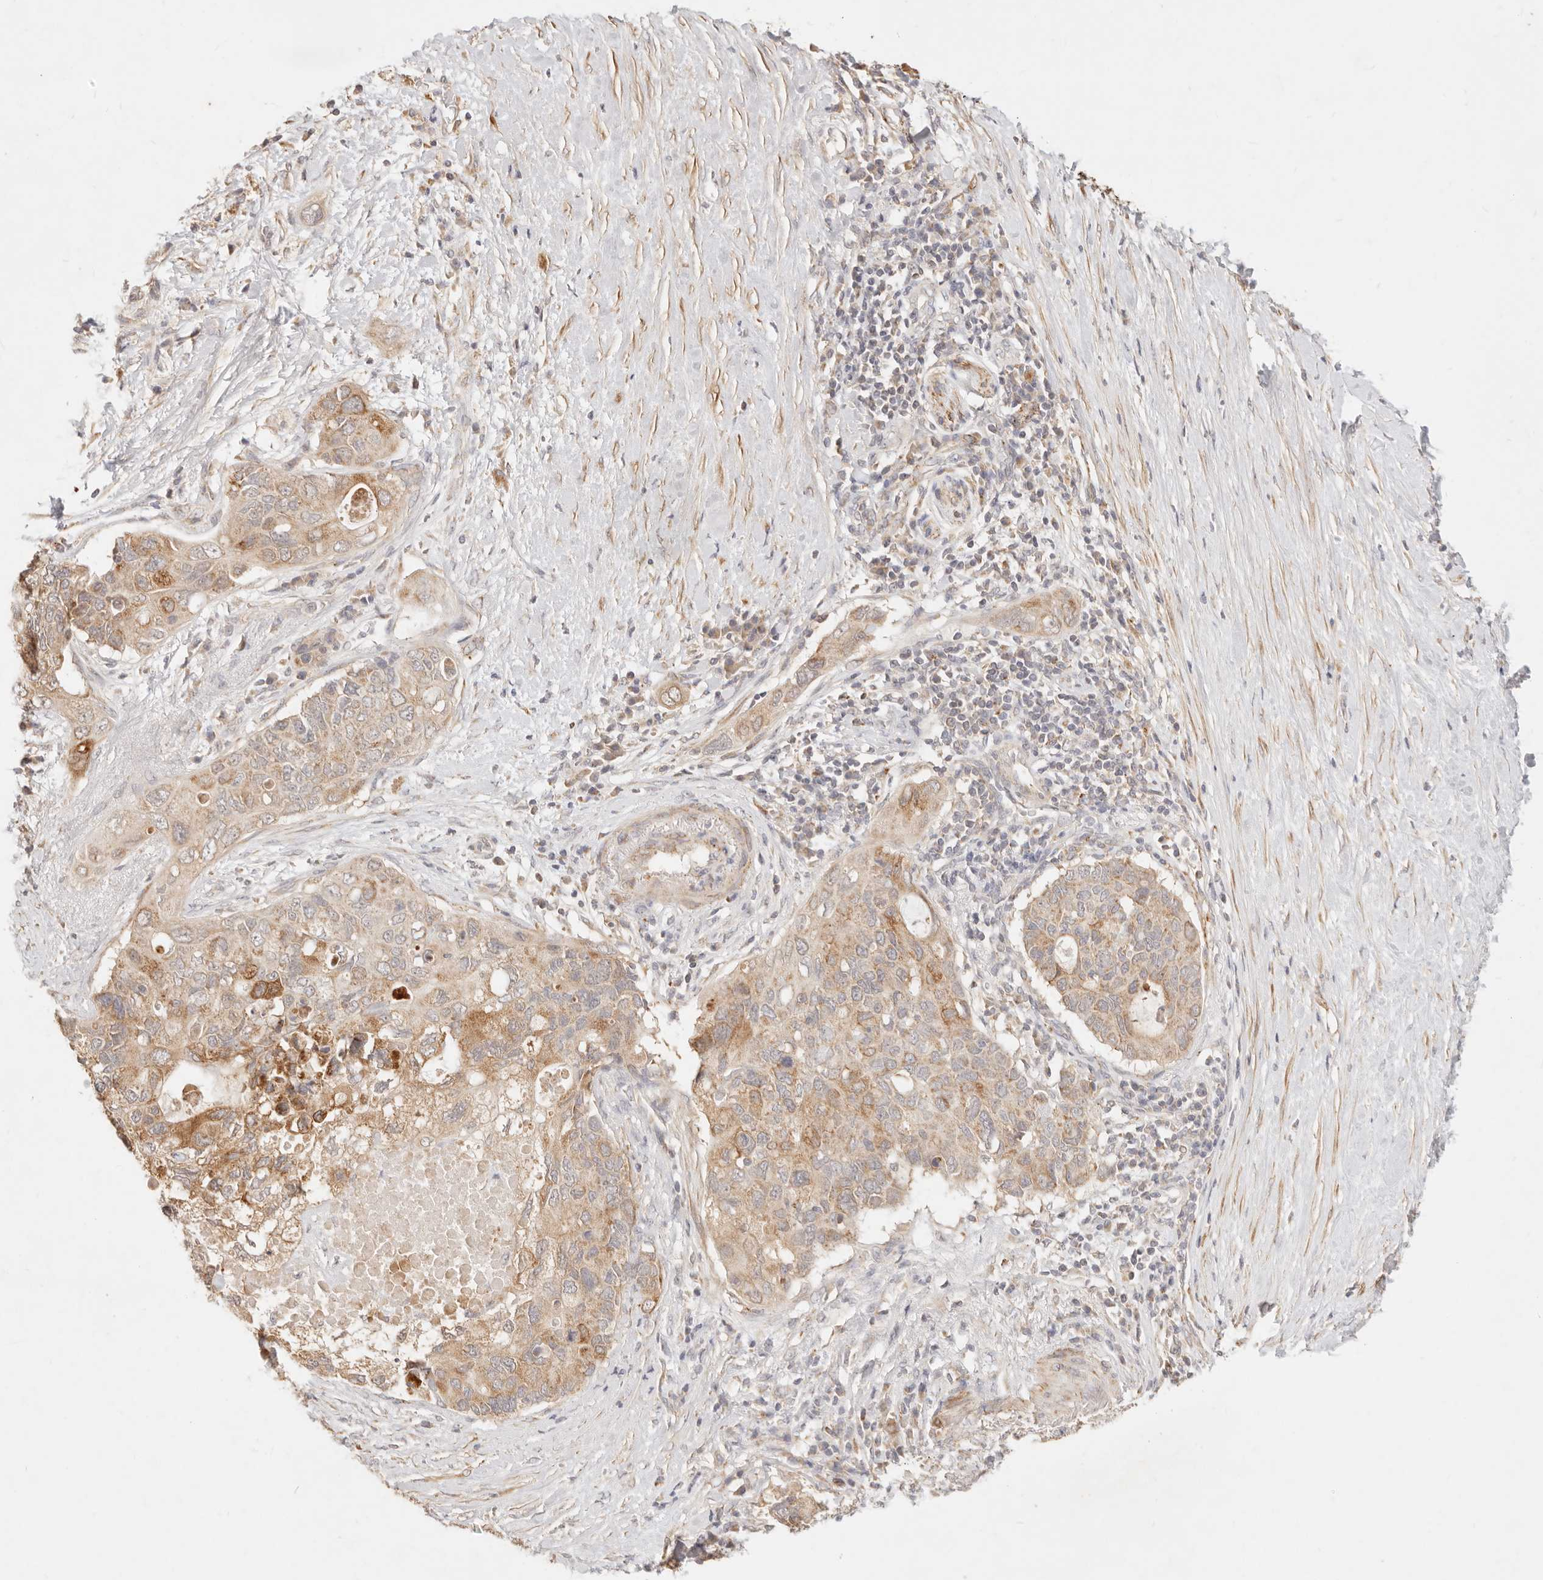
{"staining": {"intensity": "moderate", "quantity": ">75%", "location": "cytoplasmic/membranous"}, "tissue": "pancreatic cancer", "cell_type": "Tumor cells", "image_type": "cancer", "snomed": [{"axis": "morphology", "description": "Adenocarcinoma, NOS"}, {"axis": "topography", "description": "Pancreas"}], "caption": "An IHC image of tumor tissue is shown. Protein staining in brown shows moderate cytoplasmic/membranous positivity in pancreatic cancer (adenocarcinoma) within tumor cells.", "gene": "RUBCNL", "patient": {"sex": "female", "age": 56}}